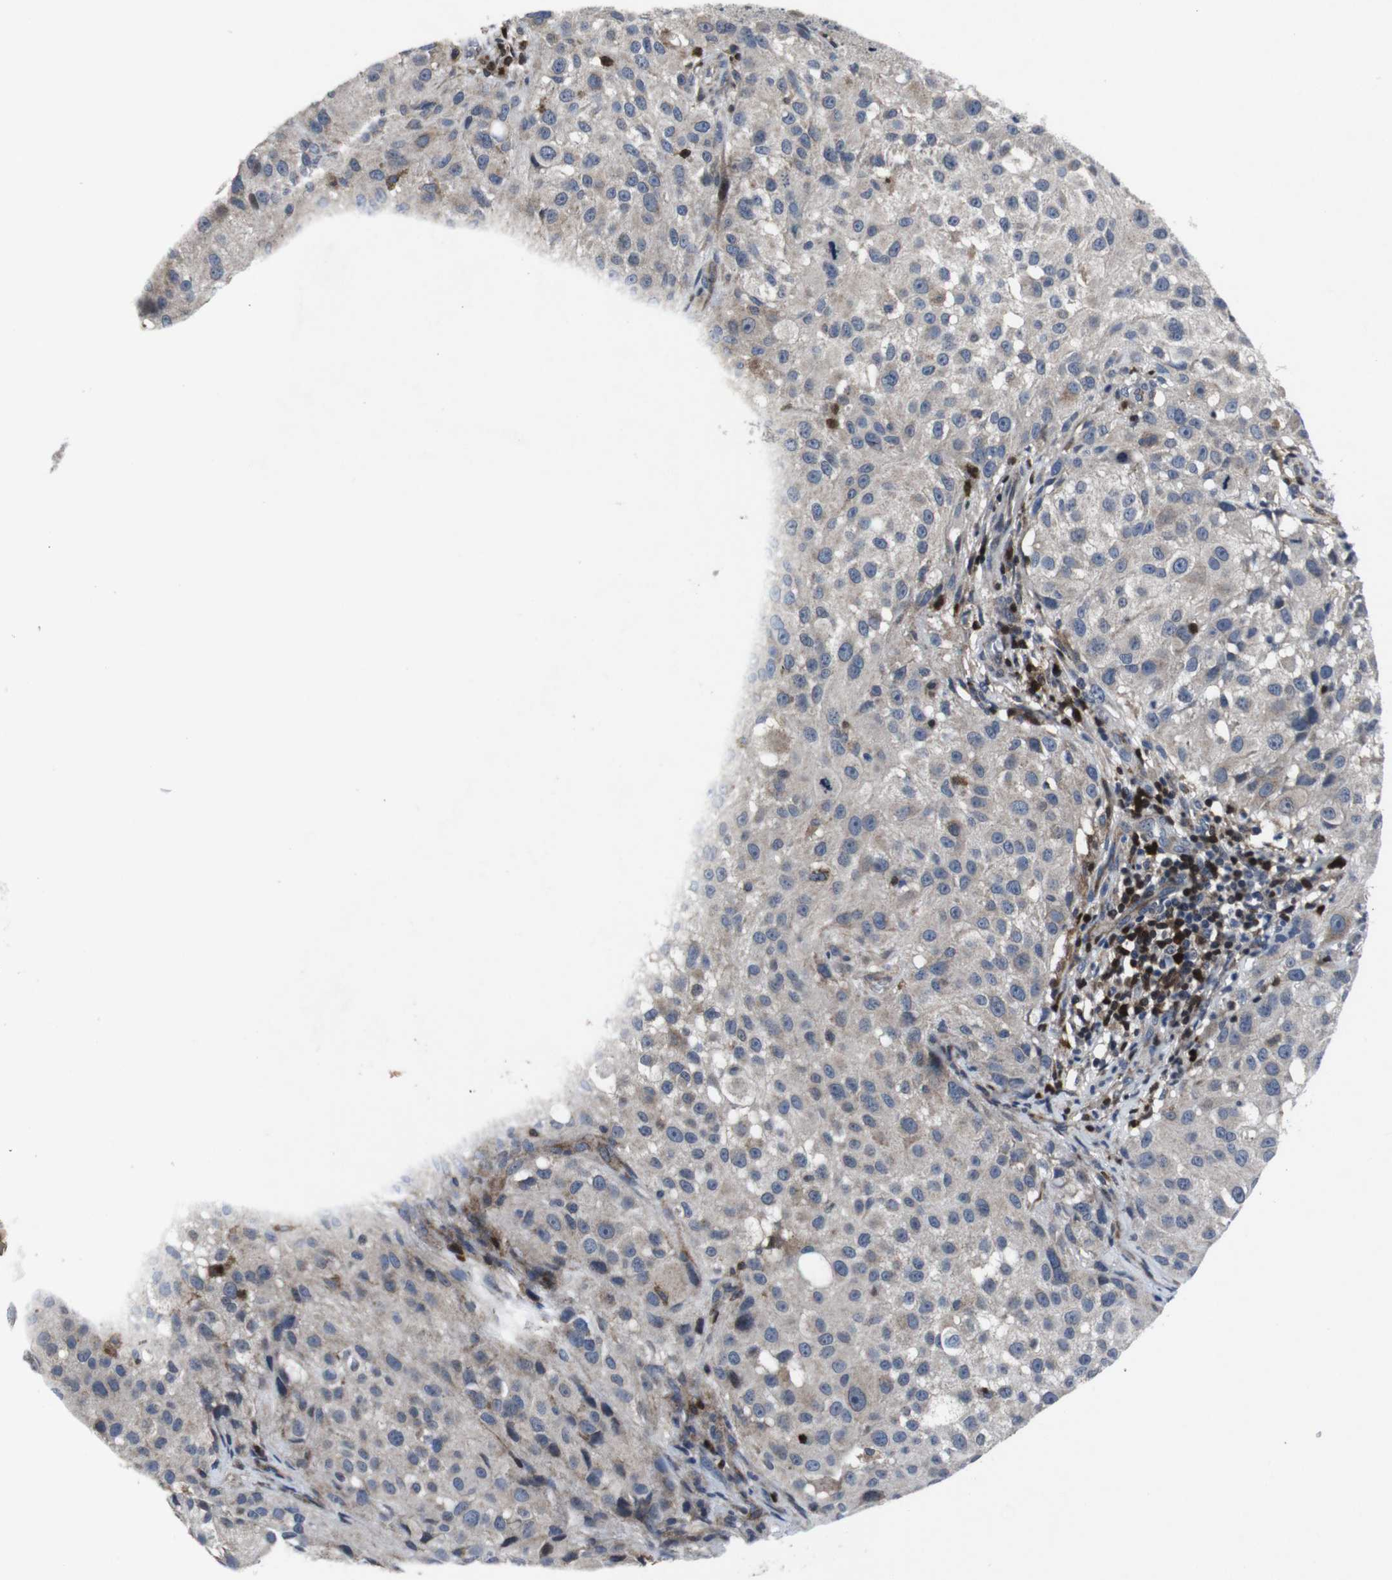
{"staining": {"intensity": "weak", "quantity": "<25%", "location": "cytoplasmic/membranous"}, "tissue": "melanoma", "cell_type": "Tumor cells", "image_type": "cancer", "snomed": [{"axis": "morphology", "description": "Necrosis, NOS"}, {"axis": "morphology", "description": "Malignant melanoma, NOS"}, {"axis": "topography", "description": "Skin"}], "caption": "Tumor cells are negative for protein expression in human melanoma. (Brightfield microscopy of DAB (3,3'-diaminobenzidine) IHC at high magnification).", "gene": "STAT4", "patient": {"sex": "female", "age": 87}}